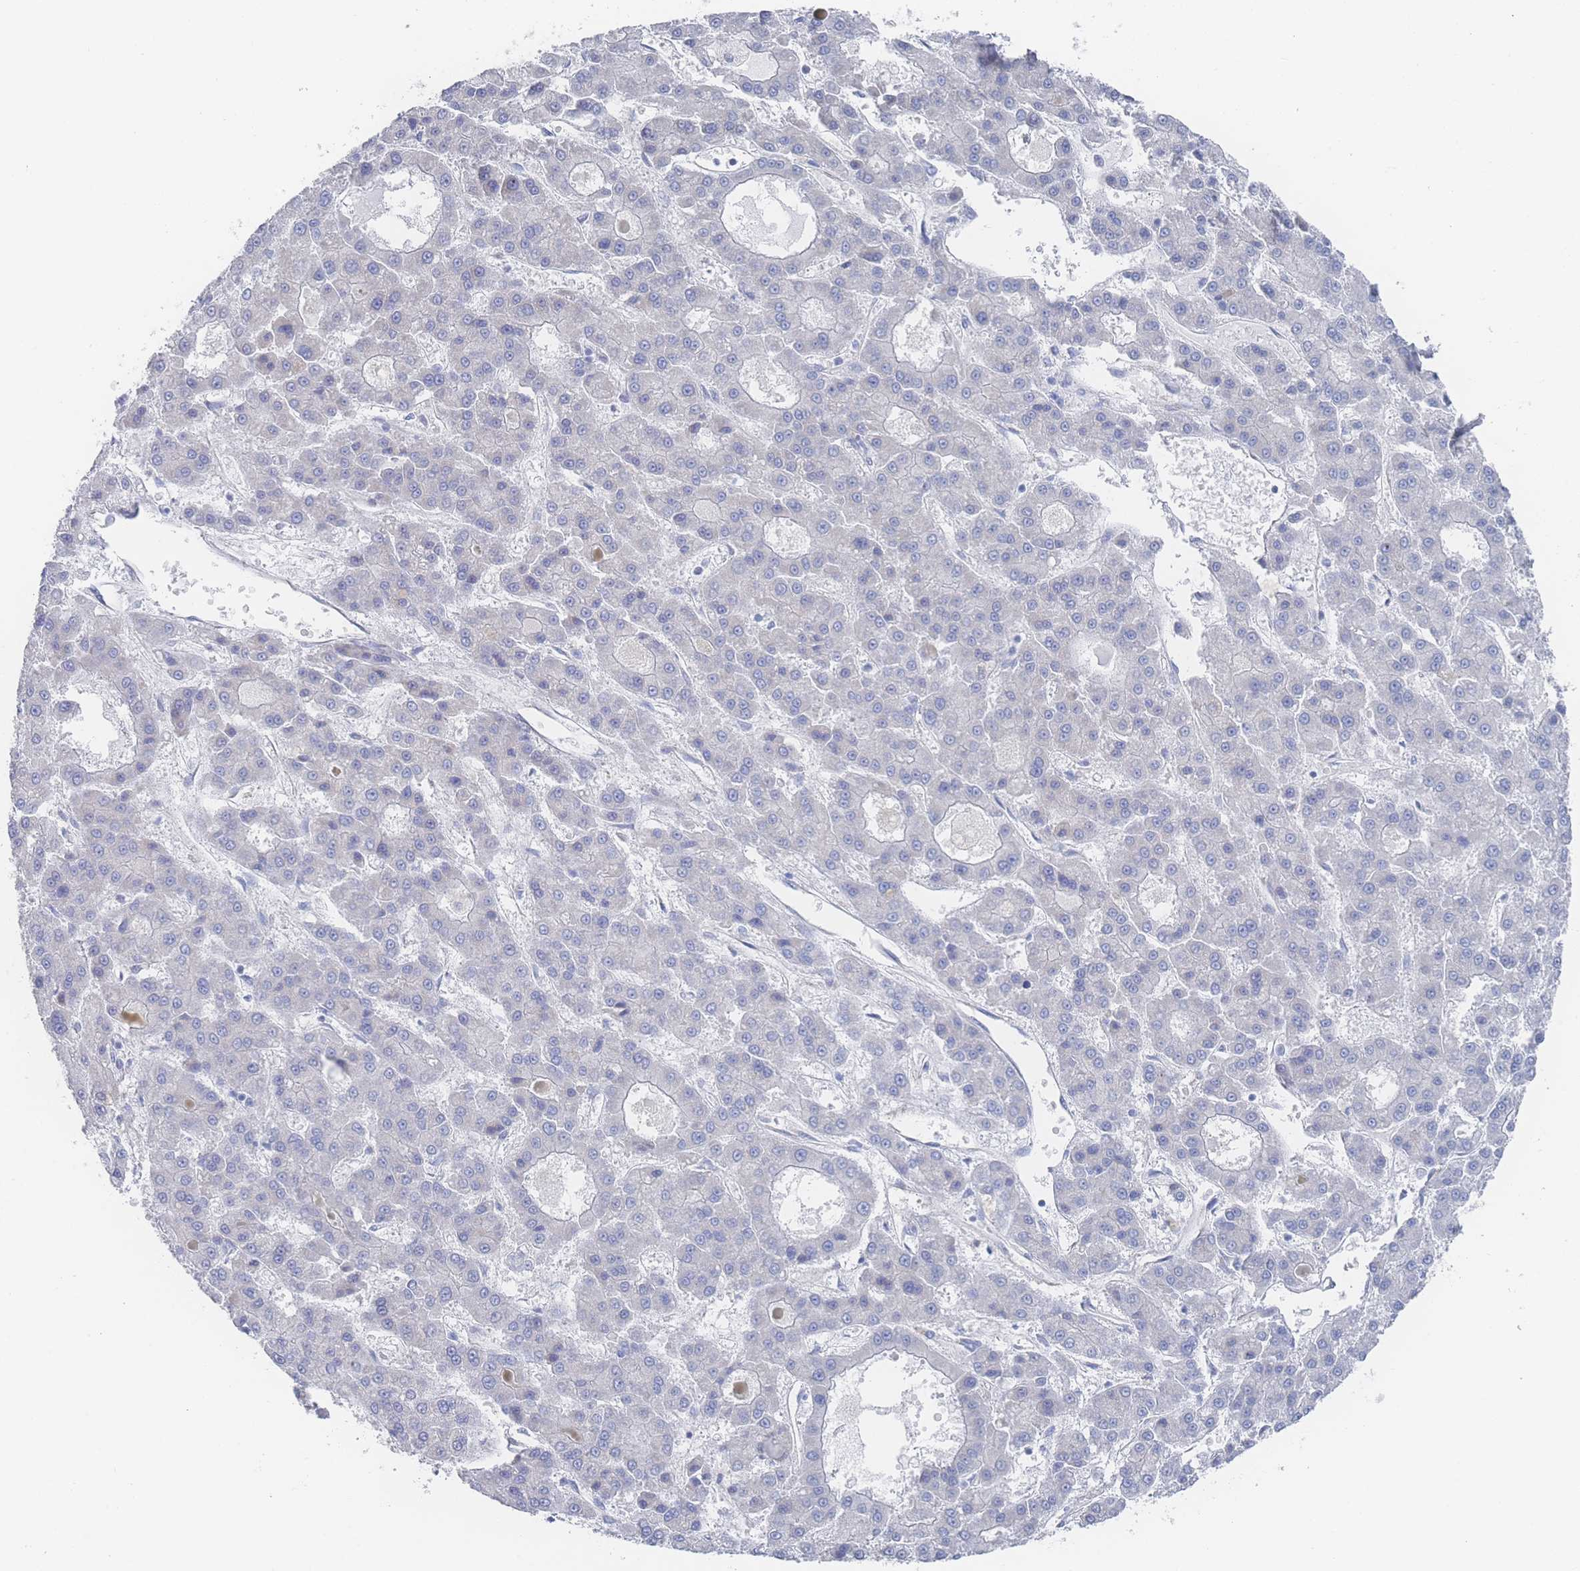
{"staining": {"intensity": "negative", "quantity": "none", "location": "none"}, "tissue": "liver cancer", "cell_type": "Tumor cells", "image_type": "cancer", "snomed": [{"axis": "morphology", "description": "Carcinoma, Hepatocellular, NOS"}, {"axis": "topography", "description": "Liver"}], "caption": "Immunohistochemistry photomicrograph of neoplastic tissue: human liver hepatocellular carcinoma stained with DAB (3,3'-diaminobenzidine) reveals no significant protein positivity in tumor cells. Nuclei are stained in blue.", "gene": "SNPH", "patient": {"sex": "male", "age": 70}}